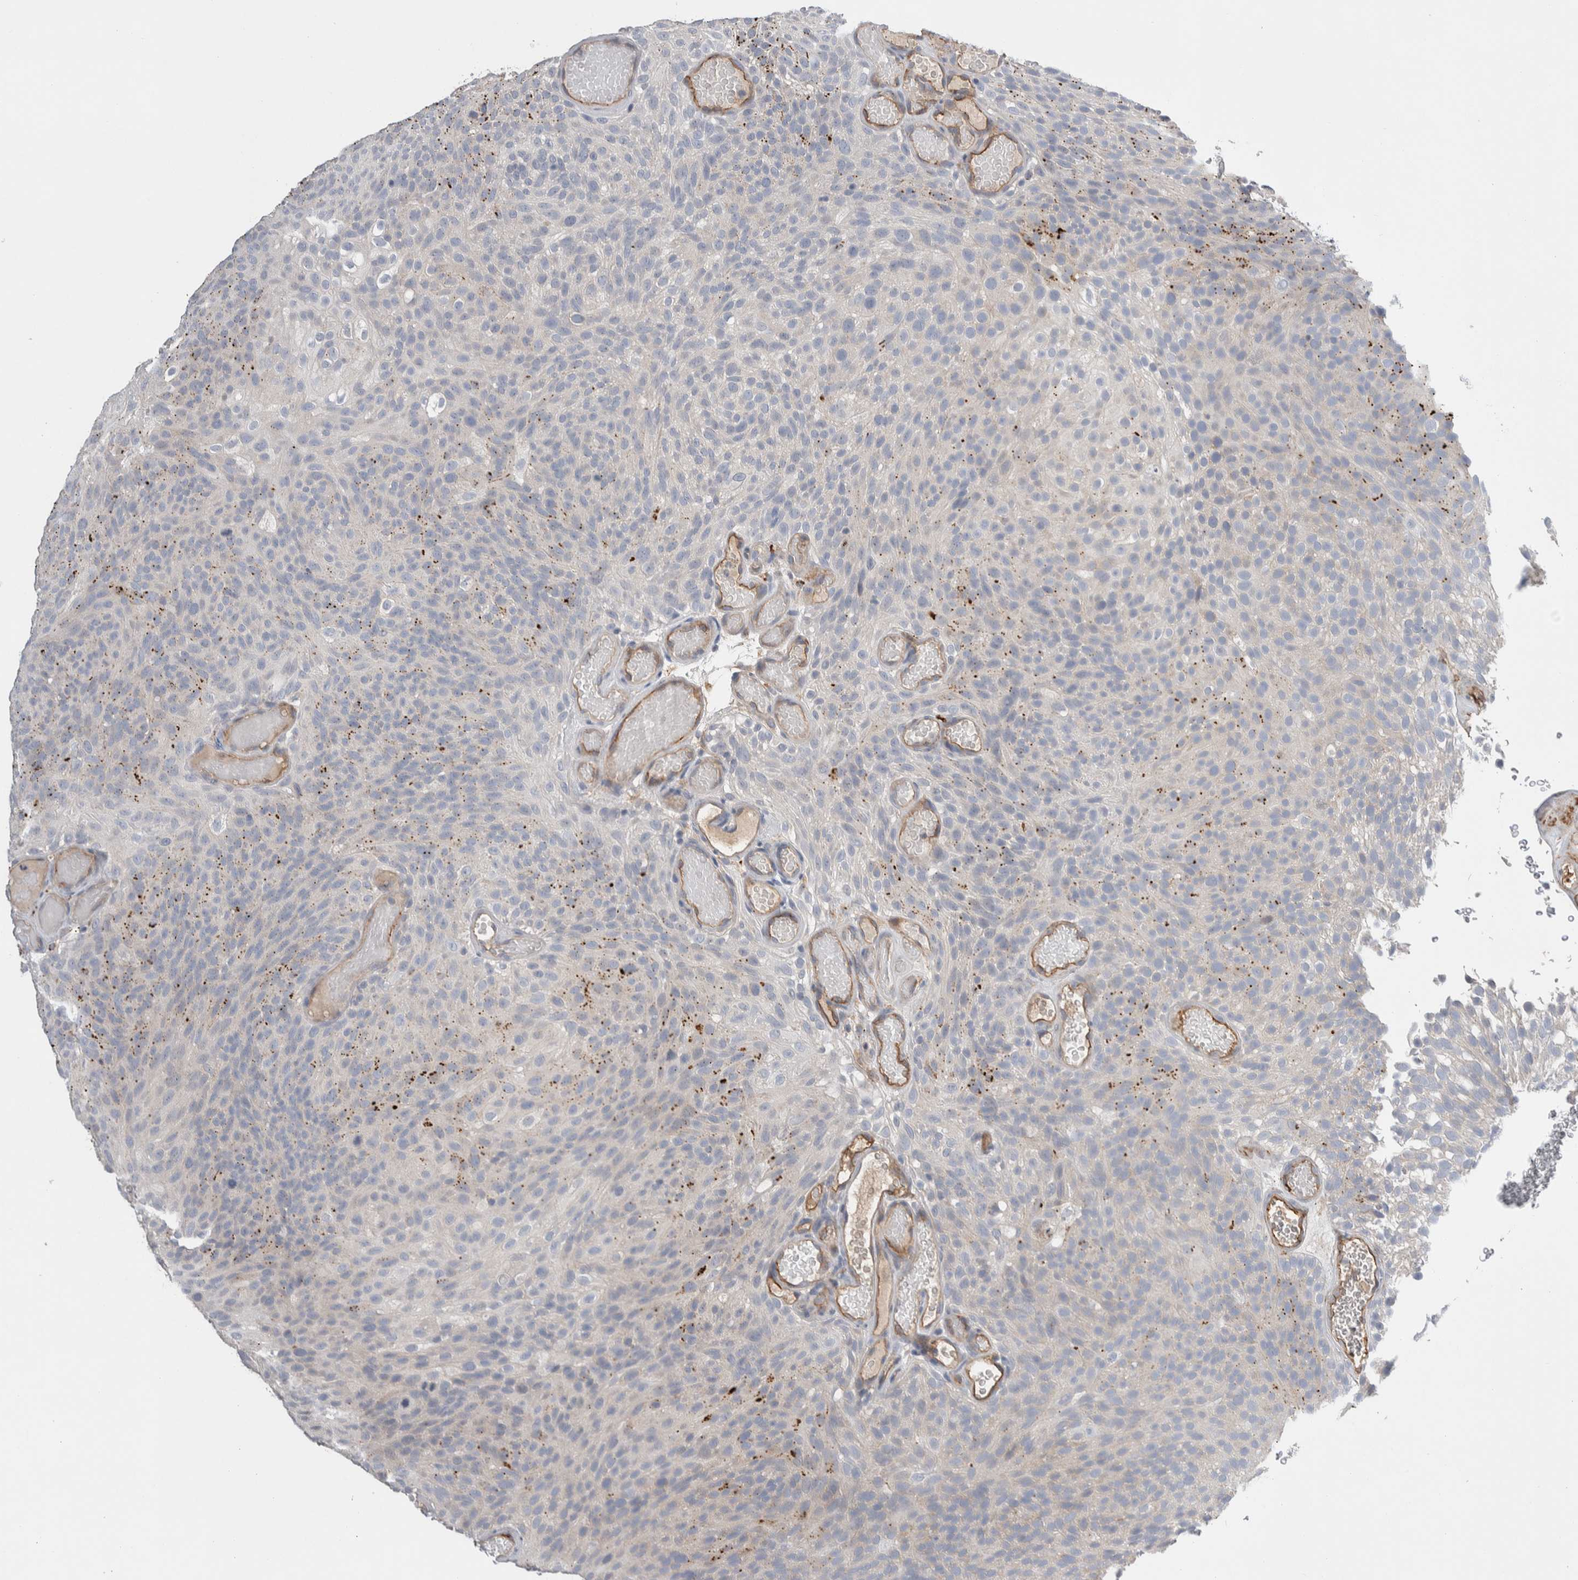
{"staining": {"intensity": "negative", "quantity": "none", "location": "none"}, "tissue": "urothelial cancer", "cell_type": "Tumor cells", "image_type": "cancer", "snomed": [{"axis": "morphology", "description": "Urothelial carcinoma, Low grade"}, {"axis": "topography", "description": "Urinary bladder"}], "caption": "IHC histopathology image of human urothelial carcinoma (low-grade) stained for a protein (brown), which shows no staining in tumor cells.", "gene": "CEP131", "patient": {"sex": "male", "age": 78}}